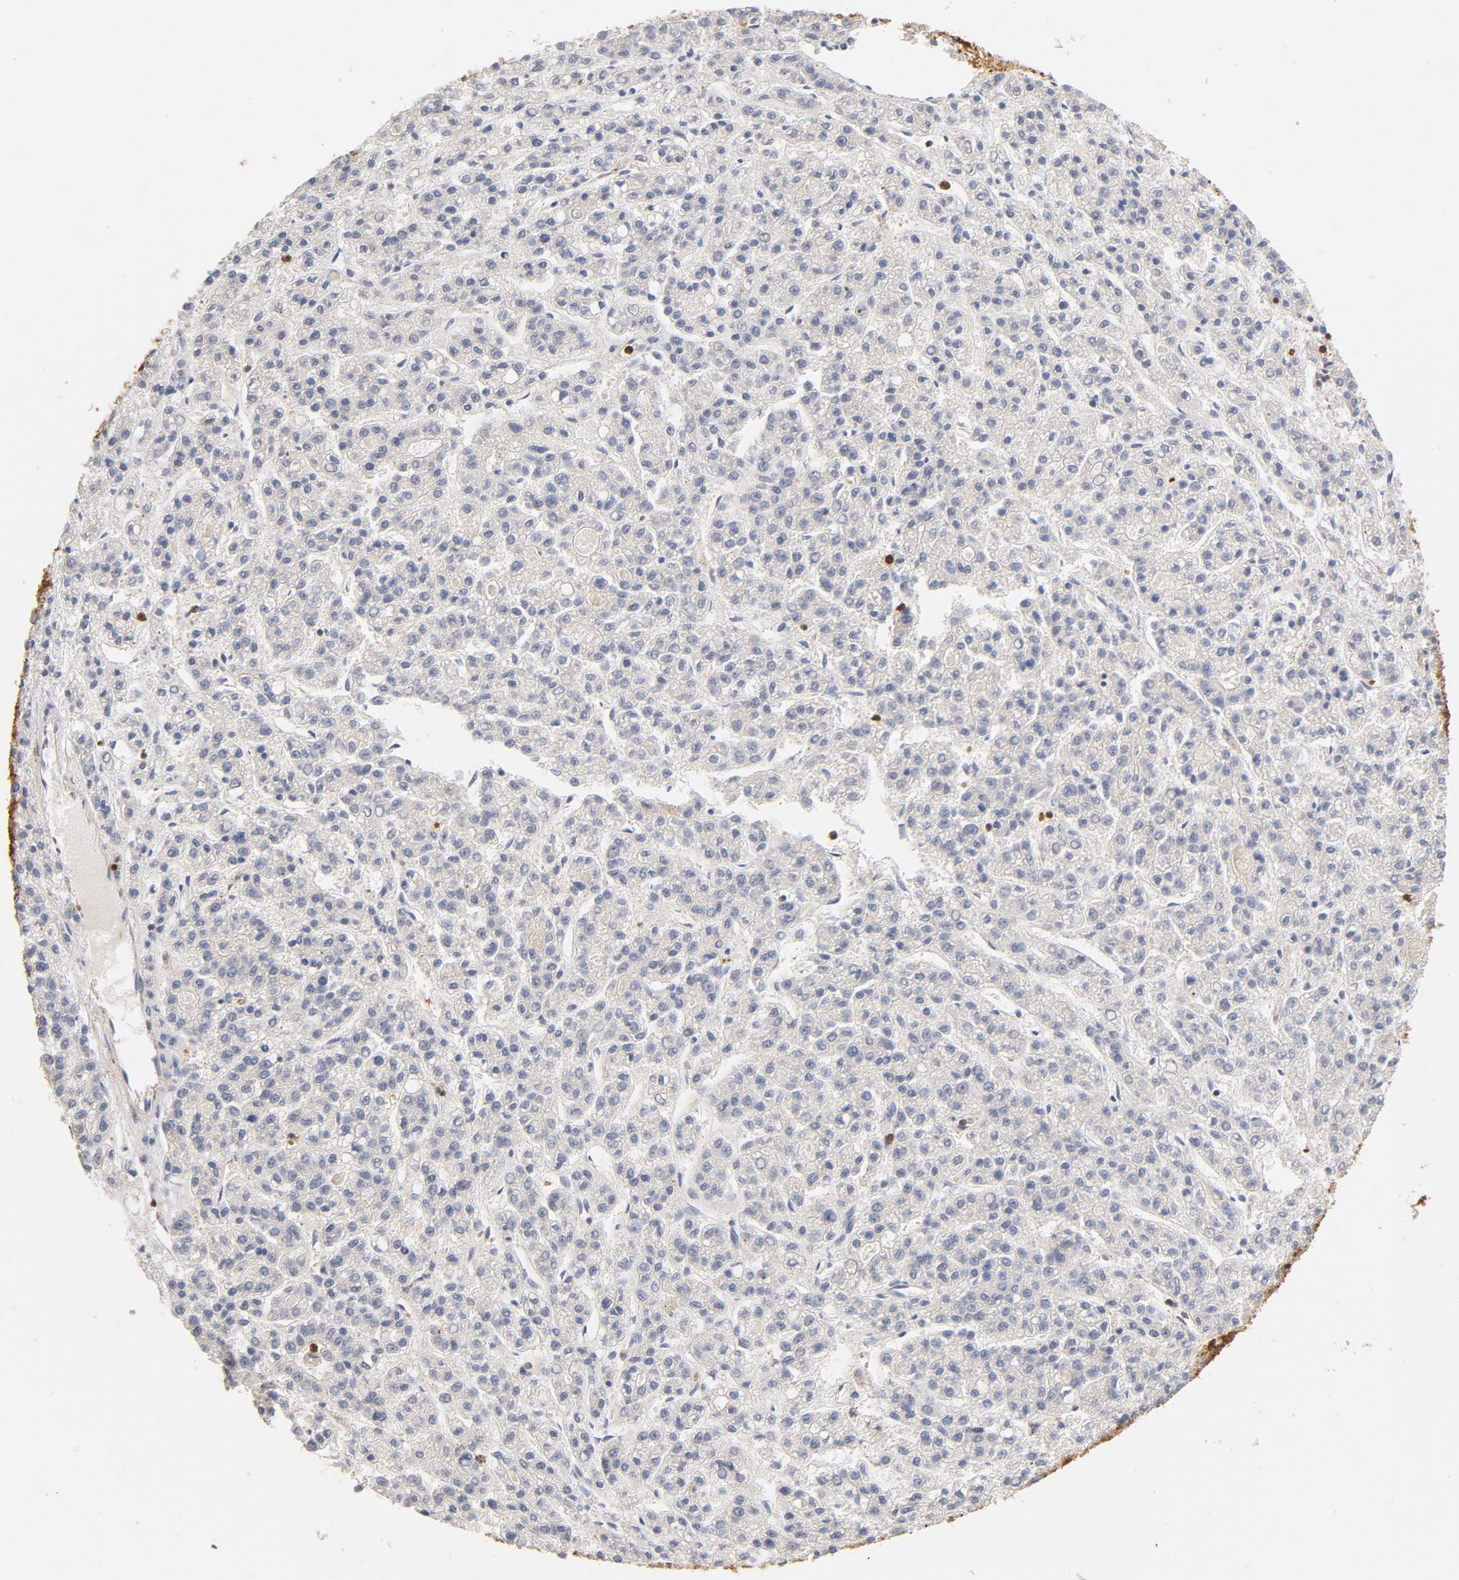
{"staining": {"intensity": "negative", "quantity": "none", "location": "none"}, "tissue": "liver cancer", "cell_type": "Tumor cells", "image_type": "cancer", "snomed": [{"axis": "morphology", "description": "Carcinoma, Hepatocellular, NOS"}, {"axis": "topography", "description": "Liver"}], "caption": "This is a image of immunohistochemistry (IHC) staining of hepatocellular carcinoma (liver), which shows no positivity in tumor cells.", "gene": "EZR", "patient": {"sex": "male", "age": 70}}